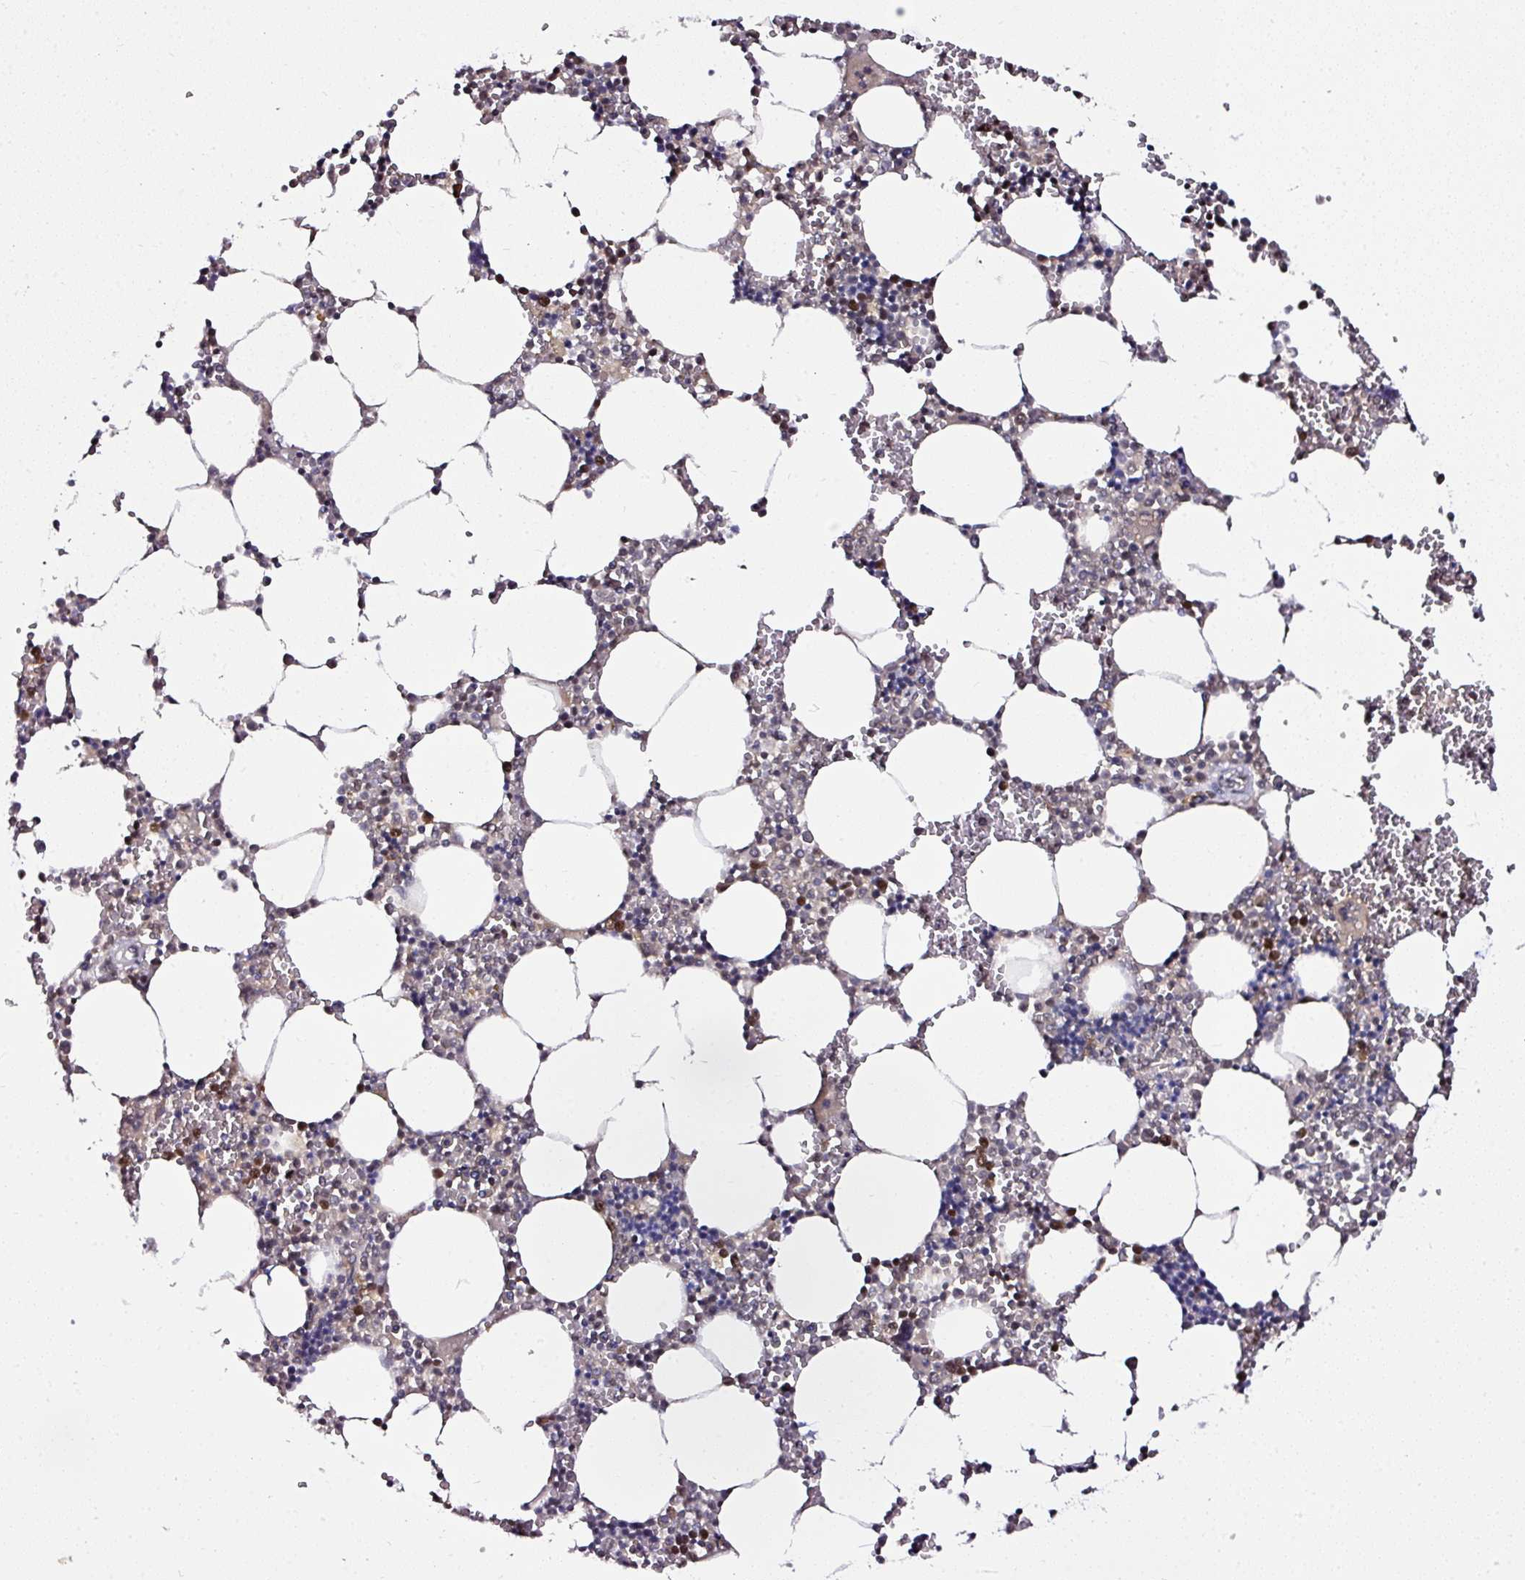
{"staining": {"intensity": "moderate", "quantity": "25%-75%", "location": "nuclear"}, "tissue": "bone marrow", "cell_type": "Hematopoietic cells", "image_type": "normal", "snomed": [{"axis": "morphology", "description": "Normal tissue, NOS"}, {"axis": "topography", "description": "Bone marrow"}], "caption": "Bone marrow stained with DAB (3,3'-diaminobenzidine) immunohistochemistry (IHC) exhibits medium levels of moderate nuclear positivity in approximately 25%-75% of hematopoietic cells.", "gene": "KLF16", "patient": {"sex": "male", "age": 54}}